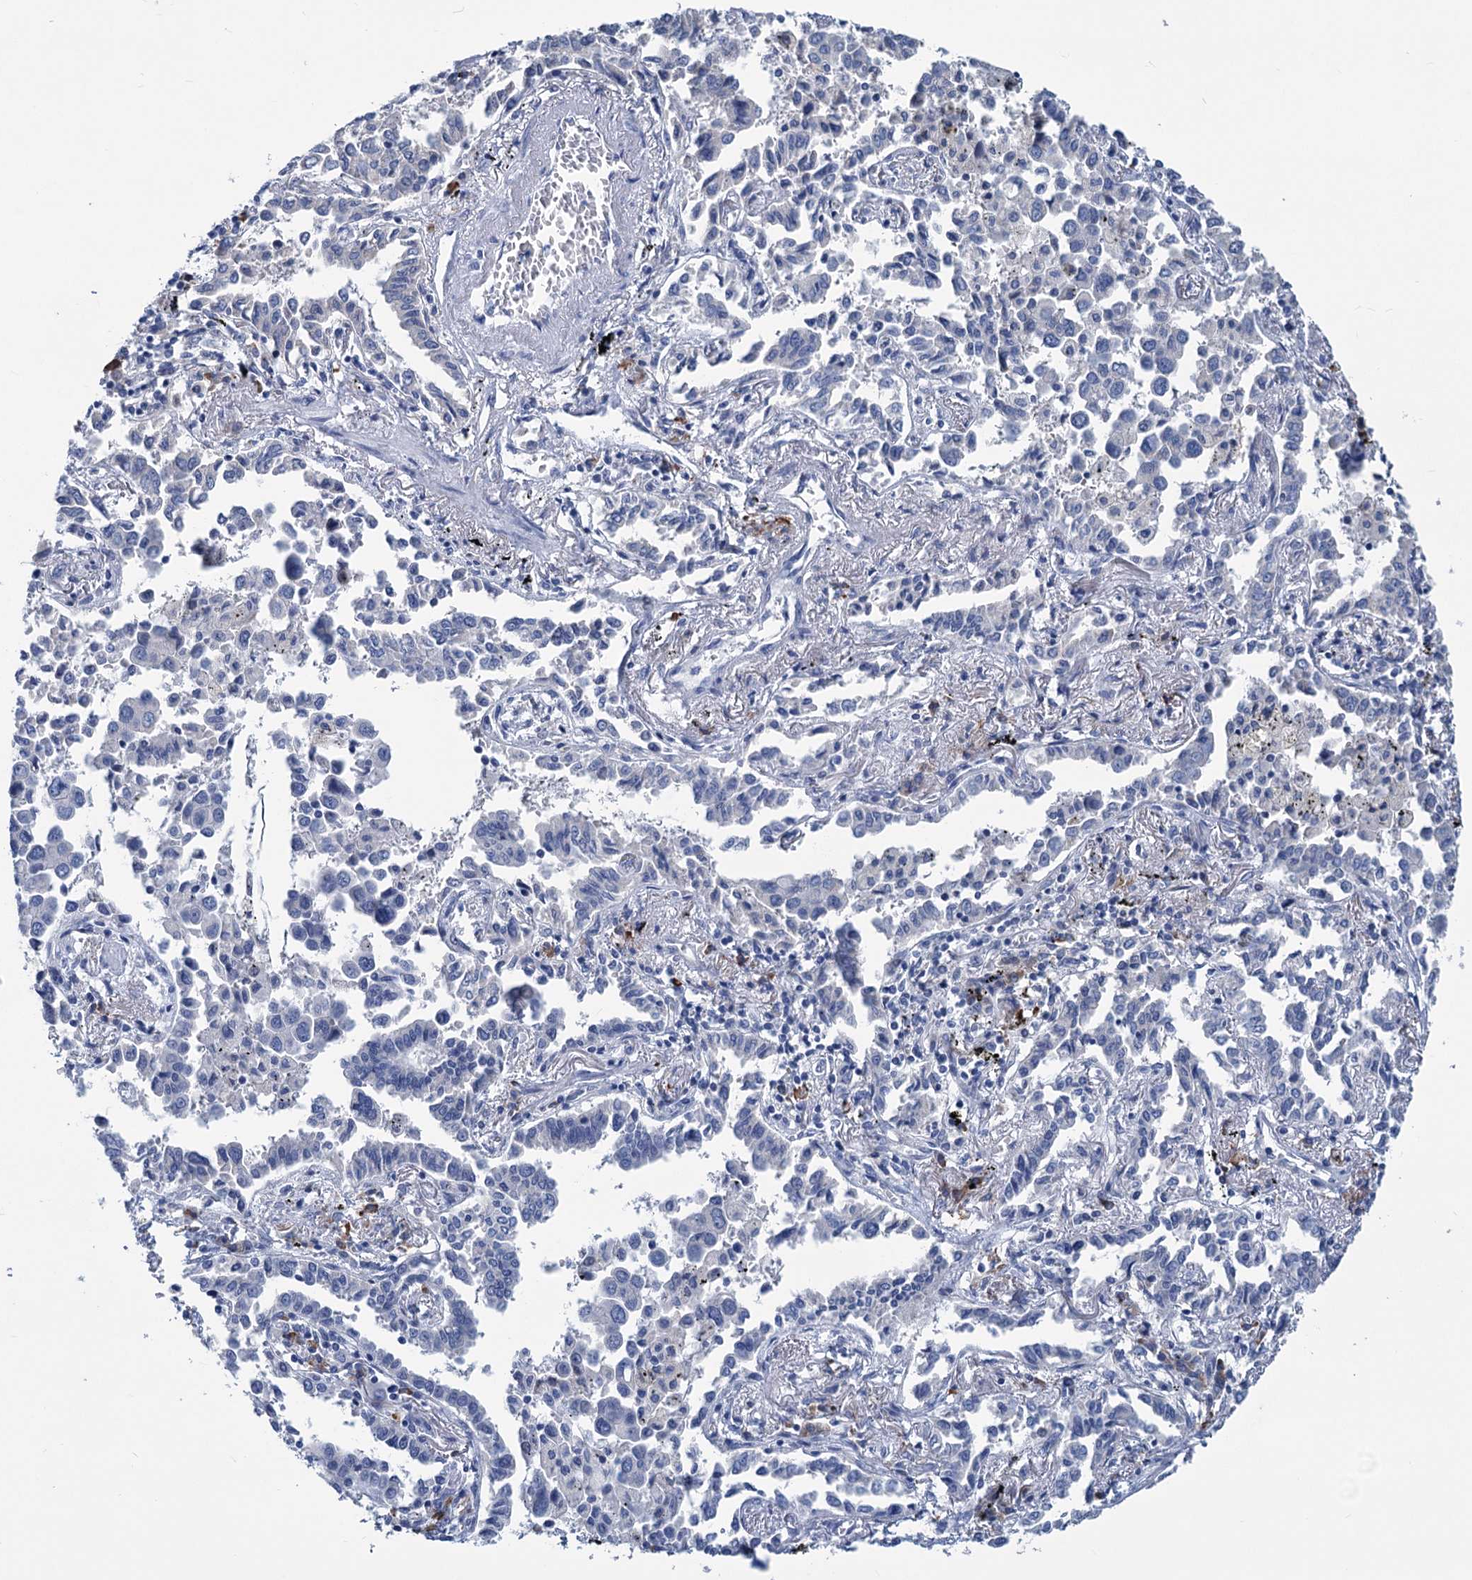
{"staining": {"intensity": "negative", "quantity": "none", "location": "none"}, "tissue": "lung cancer", "cell_type": "Tumor cells", "image_type": "cancer", "snomed": [{"axis": "morphology", "description": "Adenocarcinoma, NOS"}, {"axis": "topography", "description": "Lung"}], "caption": "An immunohistochemistry image of lung cancer (adenocarcinoma) is shown. There is no staining in tumor cells of lung cancer (adenocarcinoma).", "gene": "NEU3", "patient": {"sex": "male", "age": 67}}